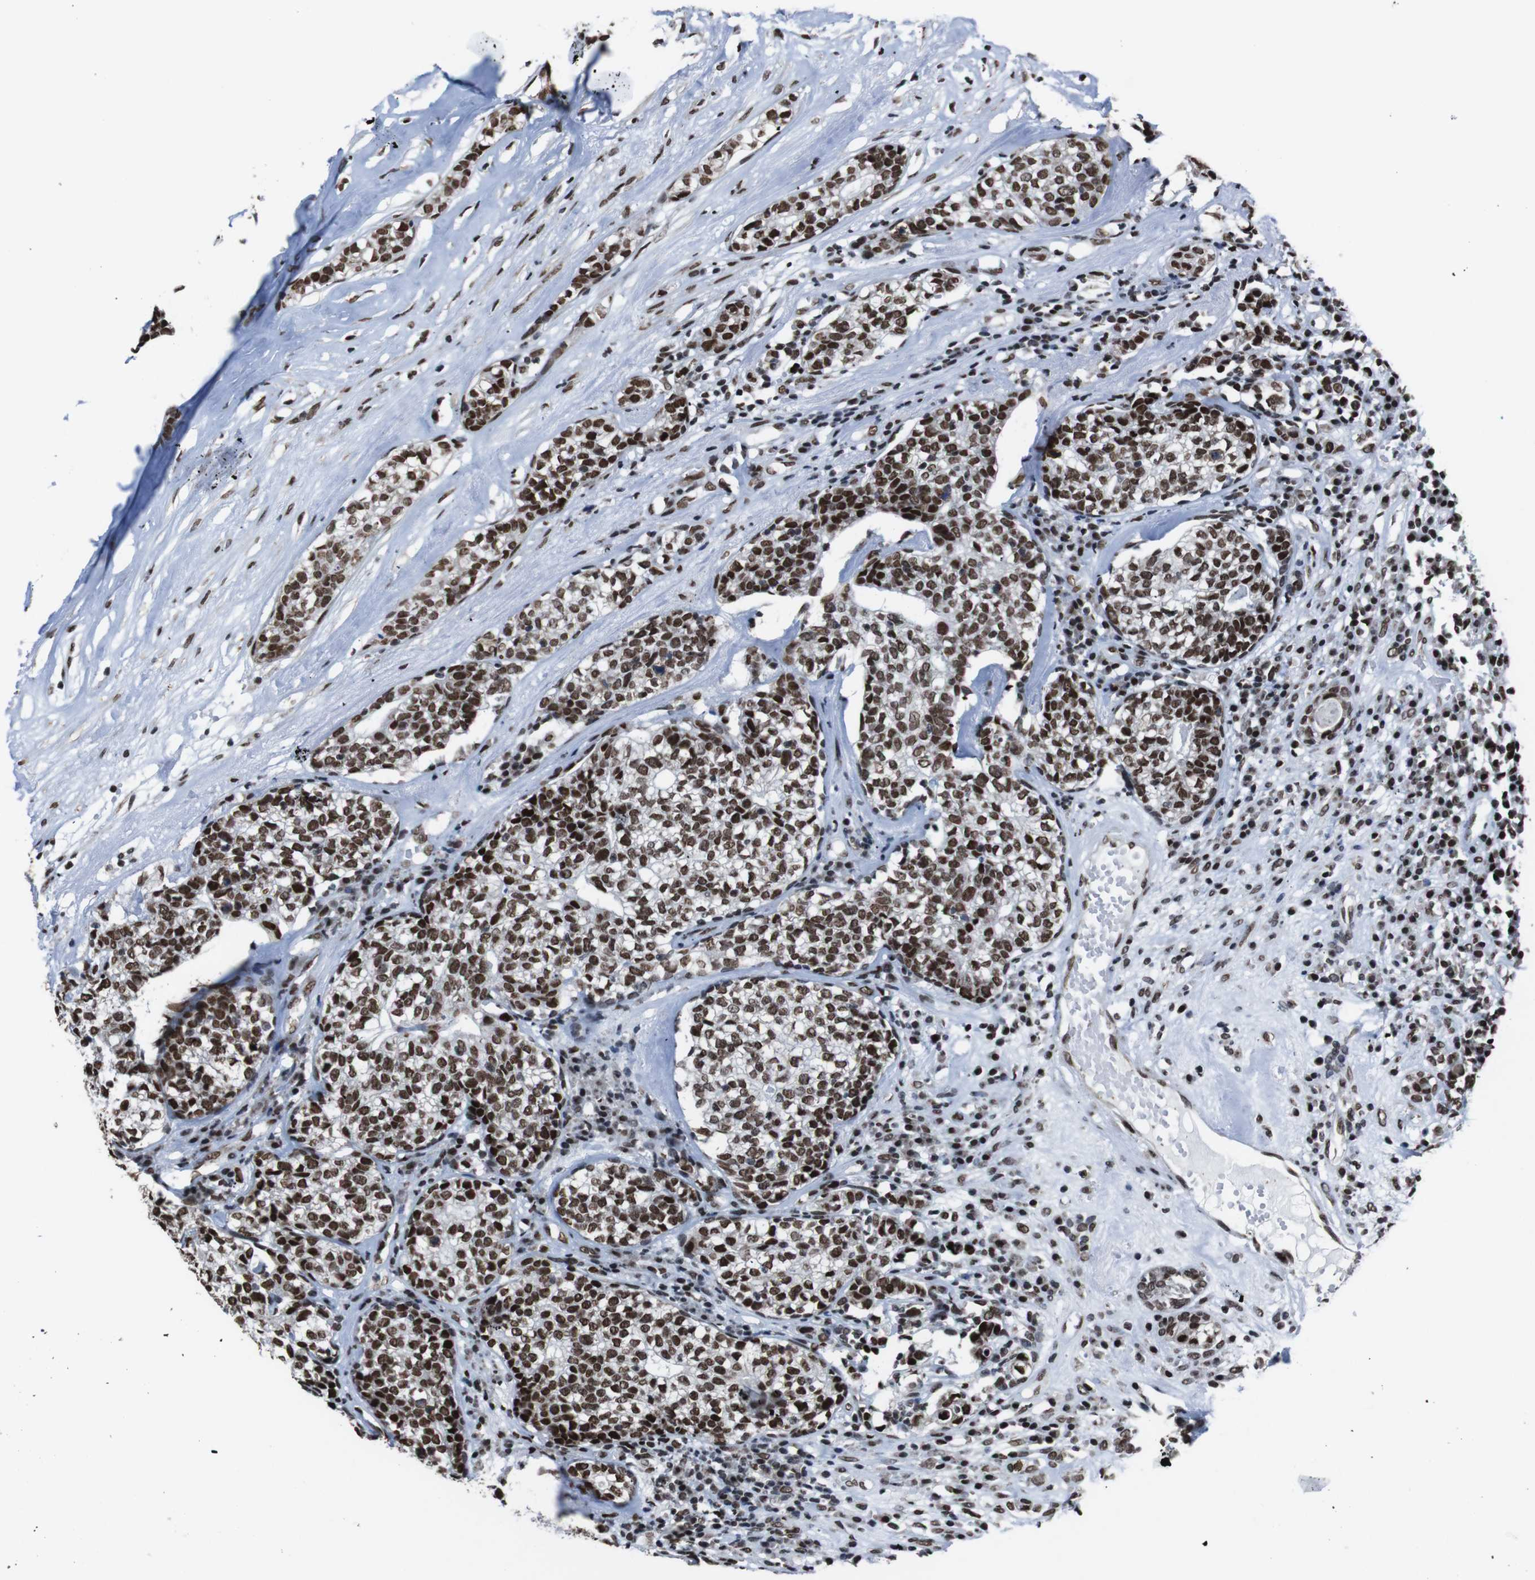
{"staining": {"intensity": "strong", "quantity": ">75%", "location": "nuclear"}, "tissue": "head and neck cancer", "cell_type": "Tumor cells", "image_type": "cancer", "snomed": [{"axis": "morphology", "description": "Adenocarcinoma, NOS"}, {"axis": "topography", "description": "Salivary gland"}, {"axis": "topography", "description": "Head-Neck"}], "caption": "Immunohistochemical staining of head and neck cancer (adenocarcinoma) displays high levels of strong nuclear protein positivity in approximately >75% of tumor cells.", "gene": "ROMO1", "patient": {"sex": "female", "age": 65}}